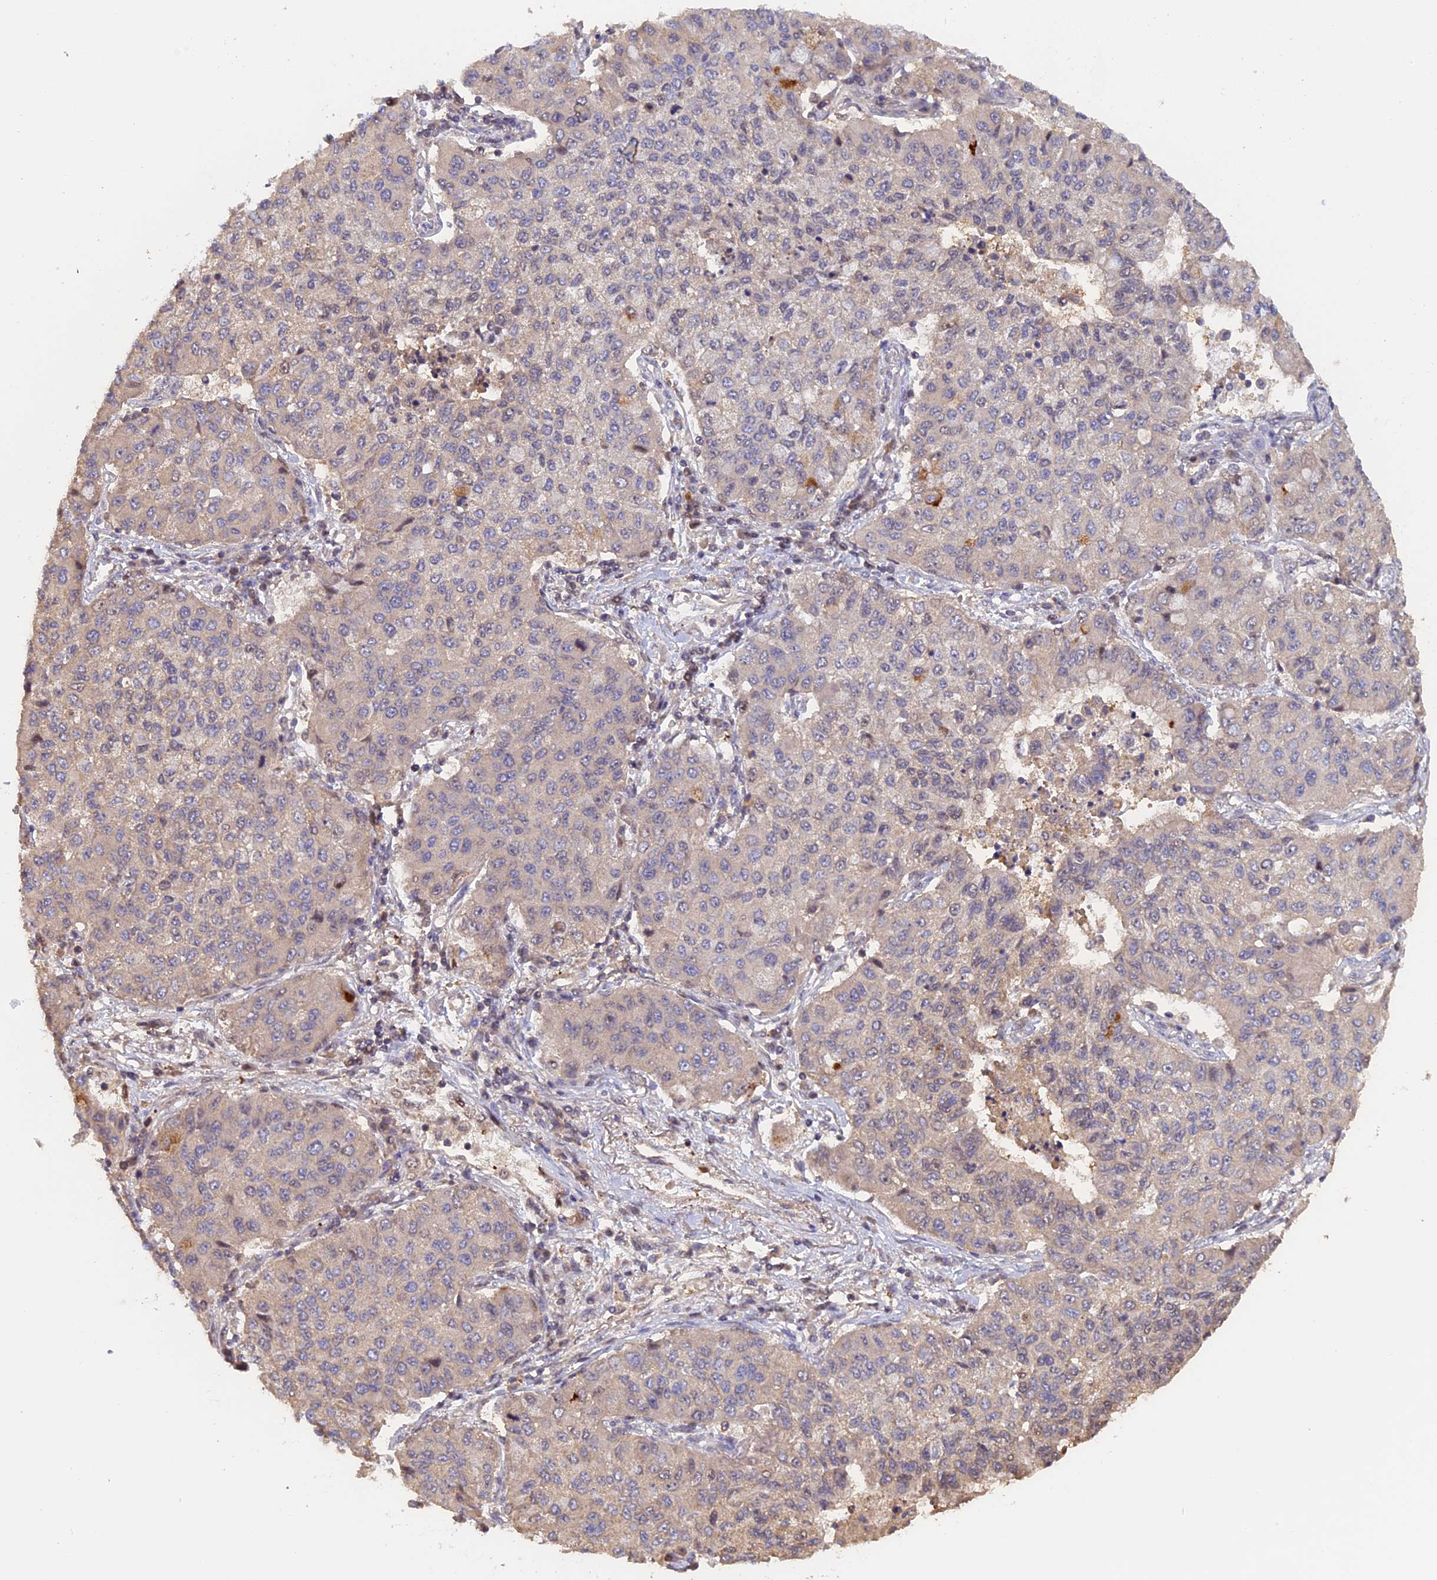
{"staining": {"intensity": "negative", "quantity": "none", "location": "none"}, "tissue": "lung cancer", "cell_type": "Tumor cells", "image_type": "cancer", "snomed": [{"axis": "morphology", "description": "Squamous cell carcinoma, NOS"}, {"axis": "topography", "description": "Lung"}], "caption": "Tumor cells are negative for protein expression in human lung squamous cell carcinoma.", "gene": "FAM98C", "patient": {"sex": "male", "age": 74}}